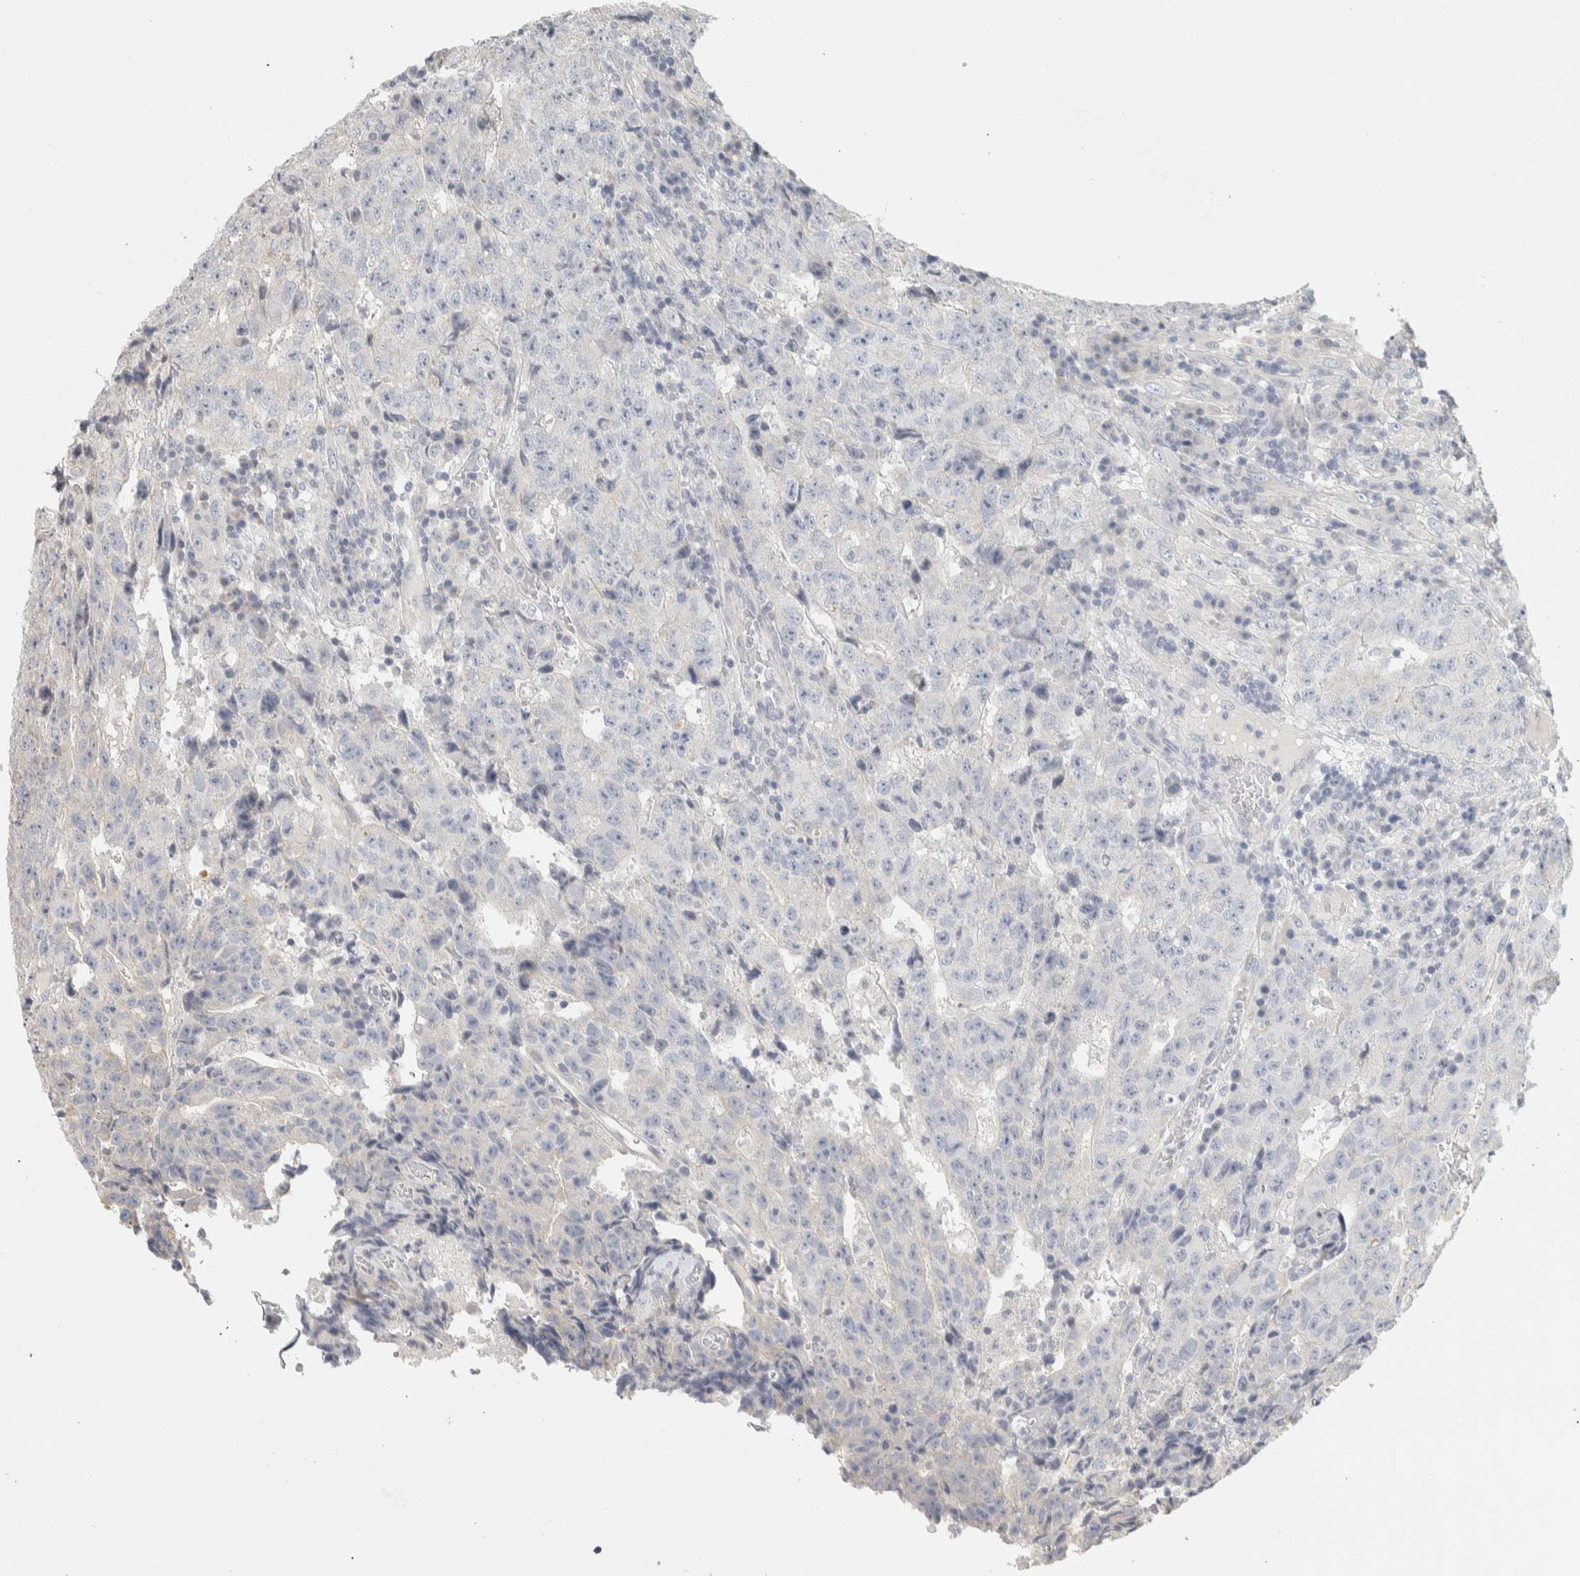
{"staining": {"intensity": "negative", "quantity": "none", "location": "none"}, "tissue": "testis cancer", "cell_type": "Tumor cells", "image_type": "cancer", "snomed": [{"axis": "morphology", "description": "Necrosis, NOS"}, {"axis": "morphology", "description": "Carcinoma, Embryonal, NOS"}, {"axis": "topography", "description": "Testis"}], "caption": "Protein analysis of testis embryonal carcinoma exhibits no significant staining in tumor cells.", "gene": "DCXR", "patient": {"sex": "male", "age": 19}}